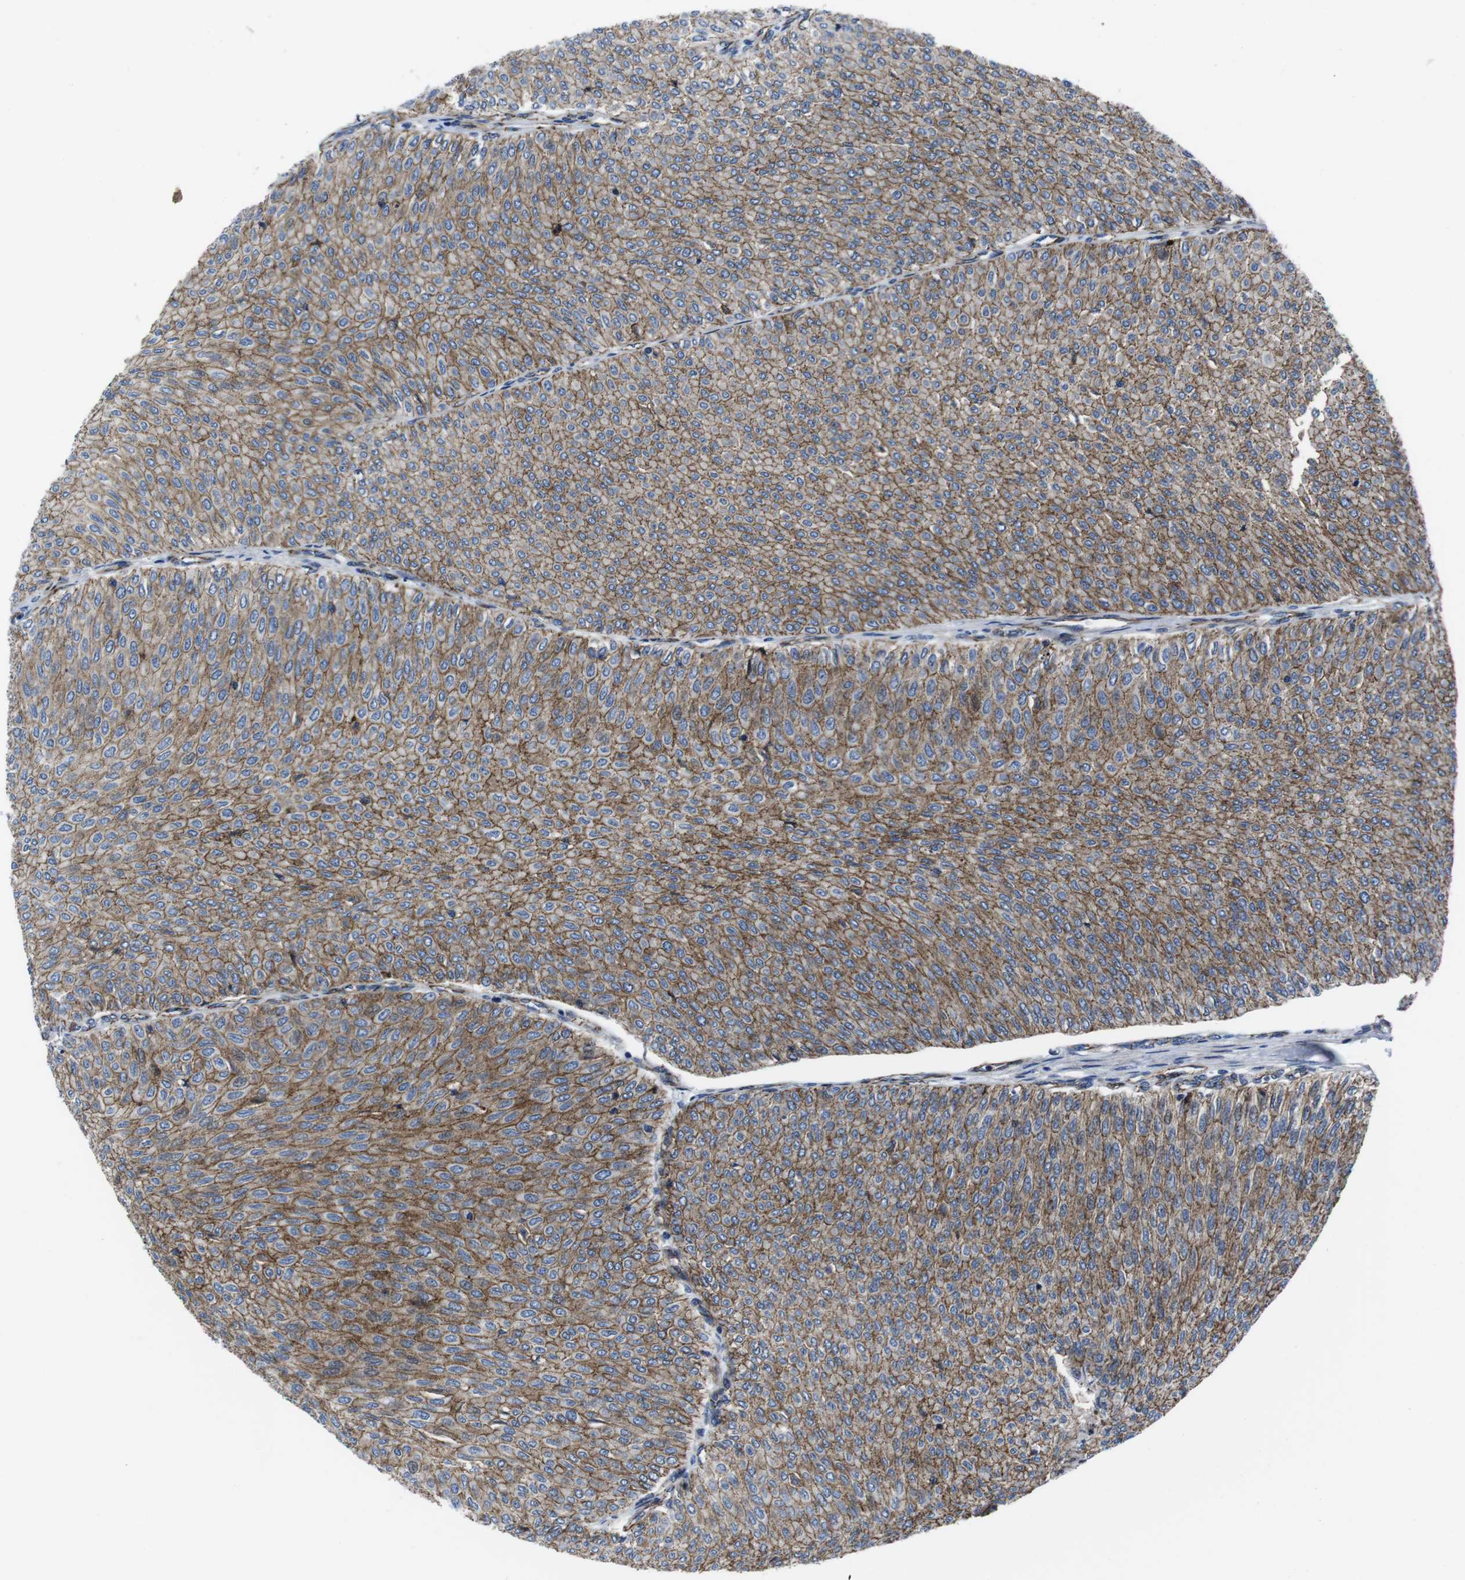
{"staining": {"intensity": "weak", "quantity": ">75%", "location": "cytoplasmic/membranous"}, "tissue": "urothelial cancer", "cell_type": "Tumor cells", "image_type": "cancer", "snomed": [{"axis": "morphology", "description": "Urothelial carcinoma, Low grade"}, {"axis": "topography", "description": "Urinary bladder"}], "caption": "Protein staining of low-grade urothelial carcinoma tissue reveals weak cytoplasmic/membranous positivity in approximately >75% of tumor cells.", "gene": "NUMB", "patient": {"sex": "male", "age": 78}}